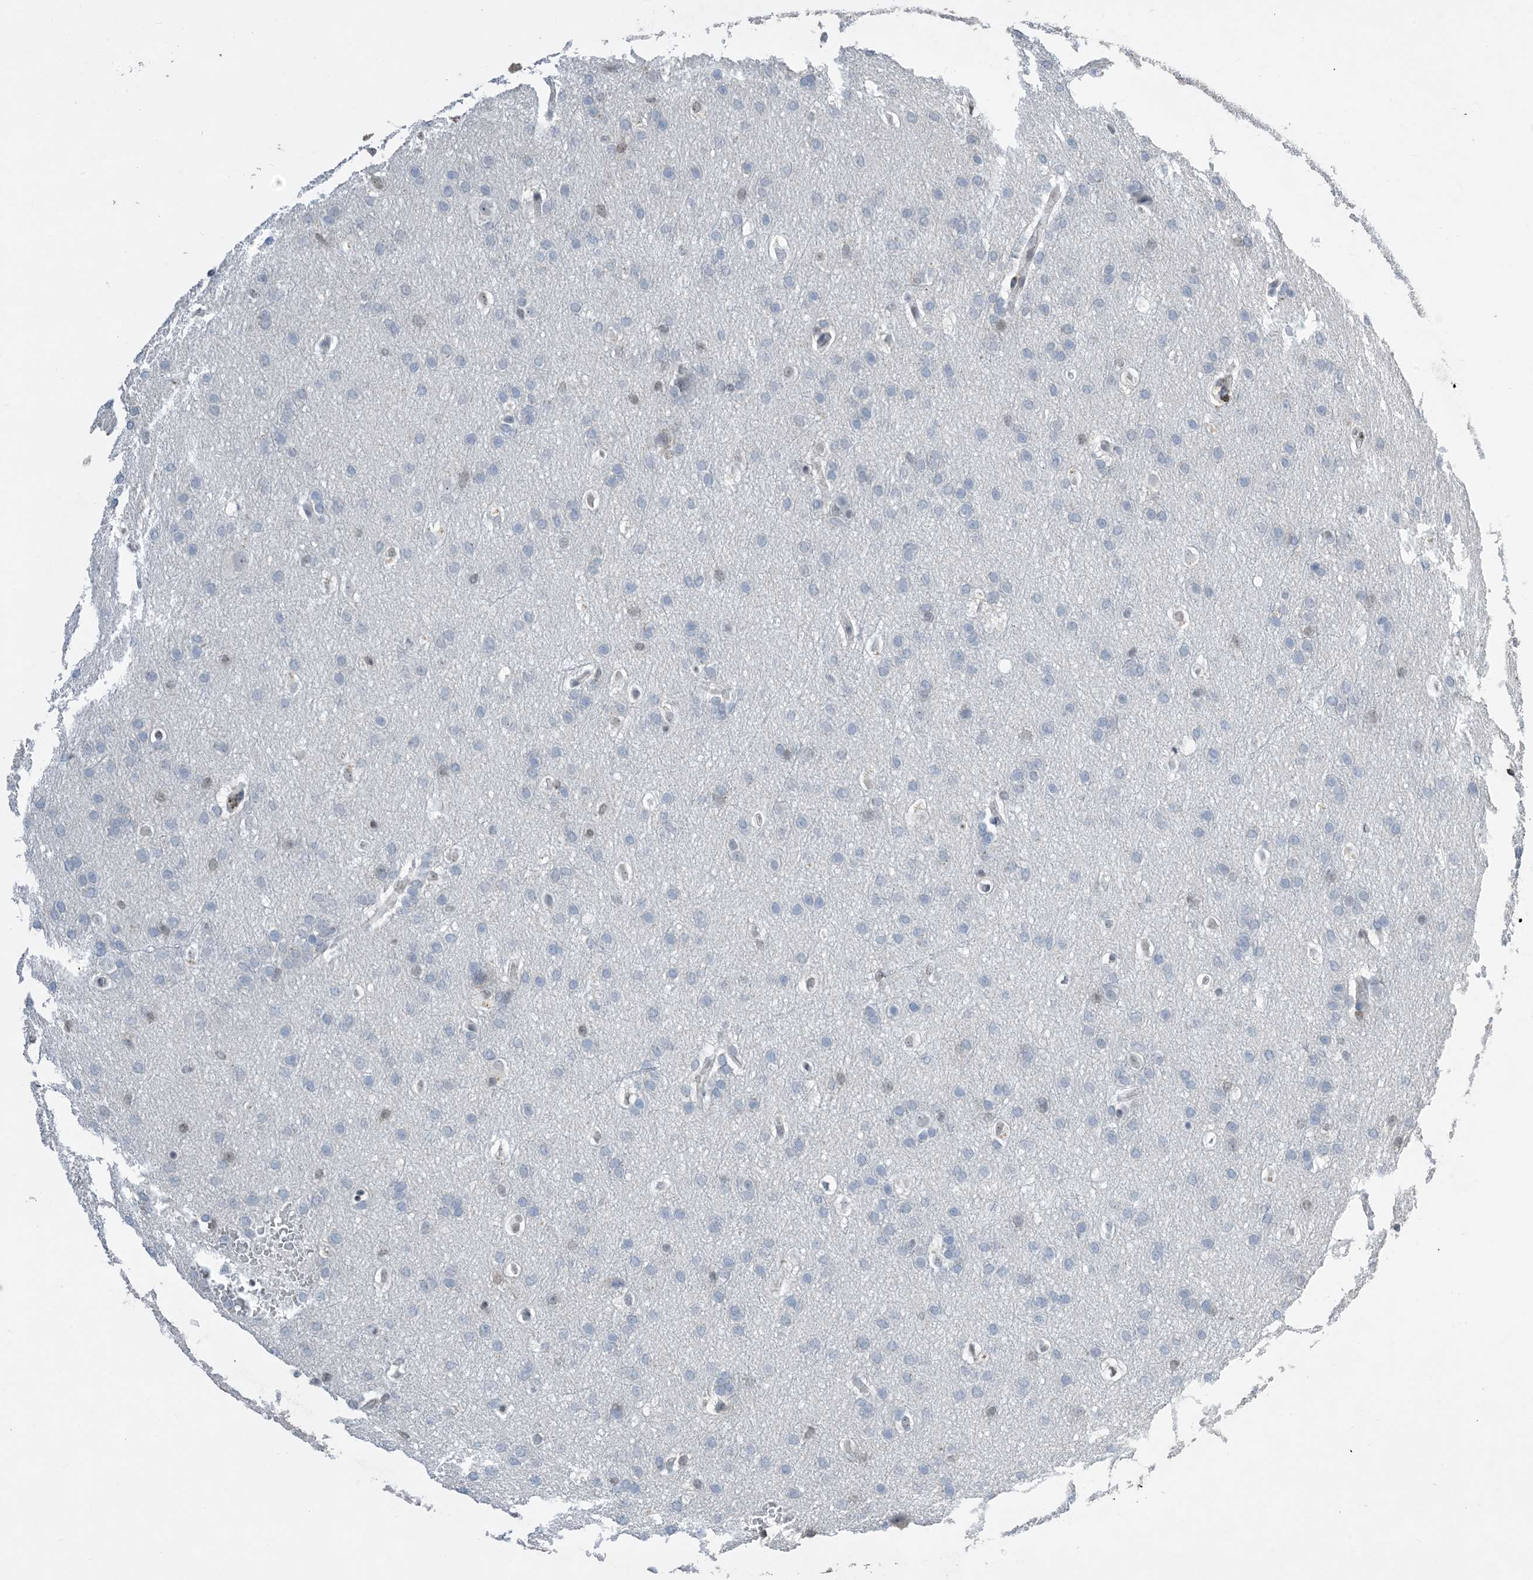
{"staining": {"intensity": "negative", "quantity": "none", "location": "none"}, "tissue": "glioma", "cell_type": "Tumor cells", "image_type": "cancer", "snomed": [{"axis": "morphology", "description": "Glioma, malignant, Low grade"}, {"axis": "topography", "description": "Brain"}], "caption": "This is an immunohistochemistry (IHC) image of human glioma. There is no expression in tumor cells.", "gene": "SLC25A53", "patient": {"sex": "female", "age": 37}}